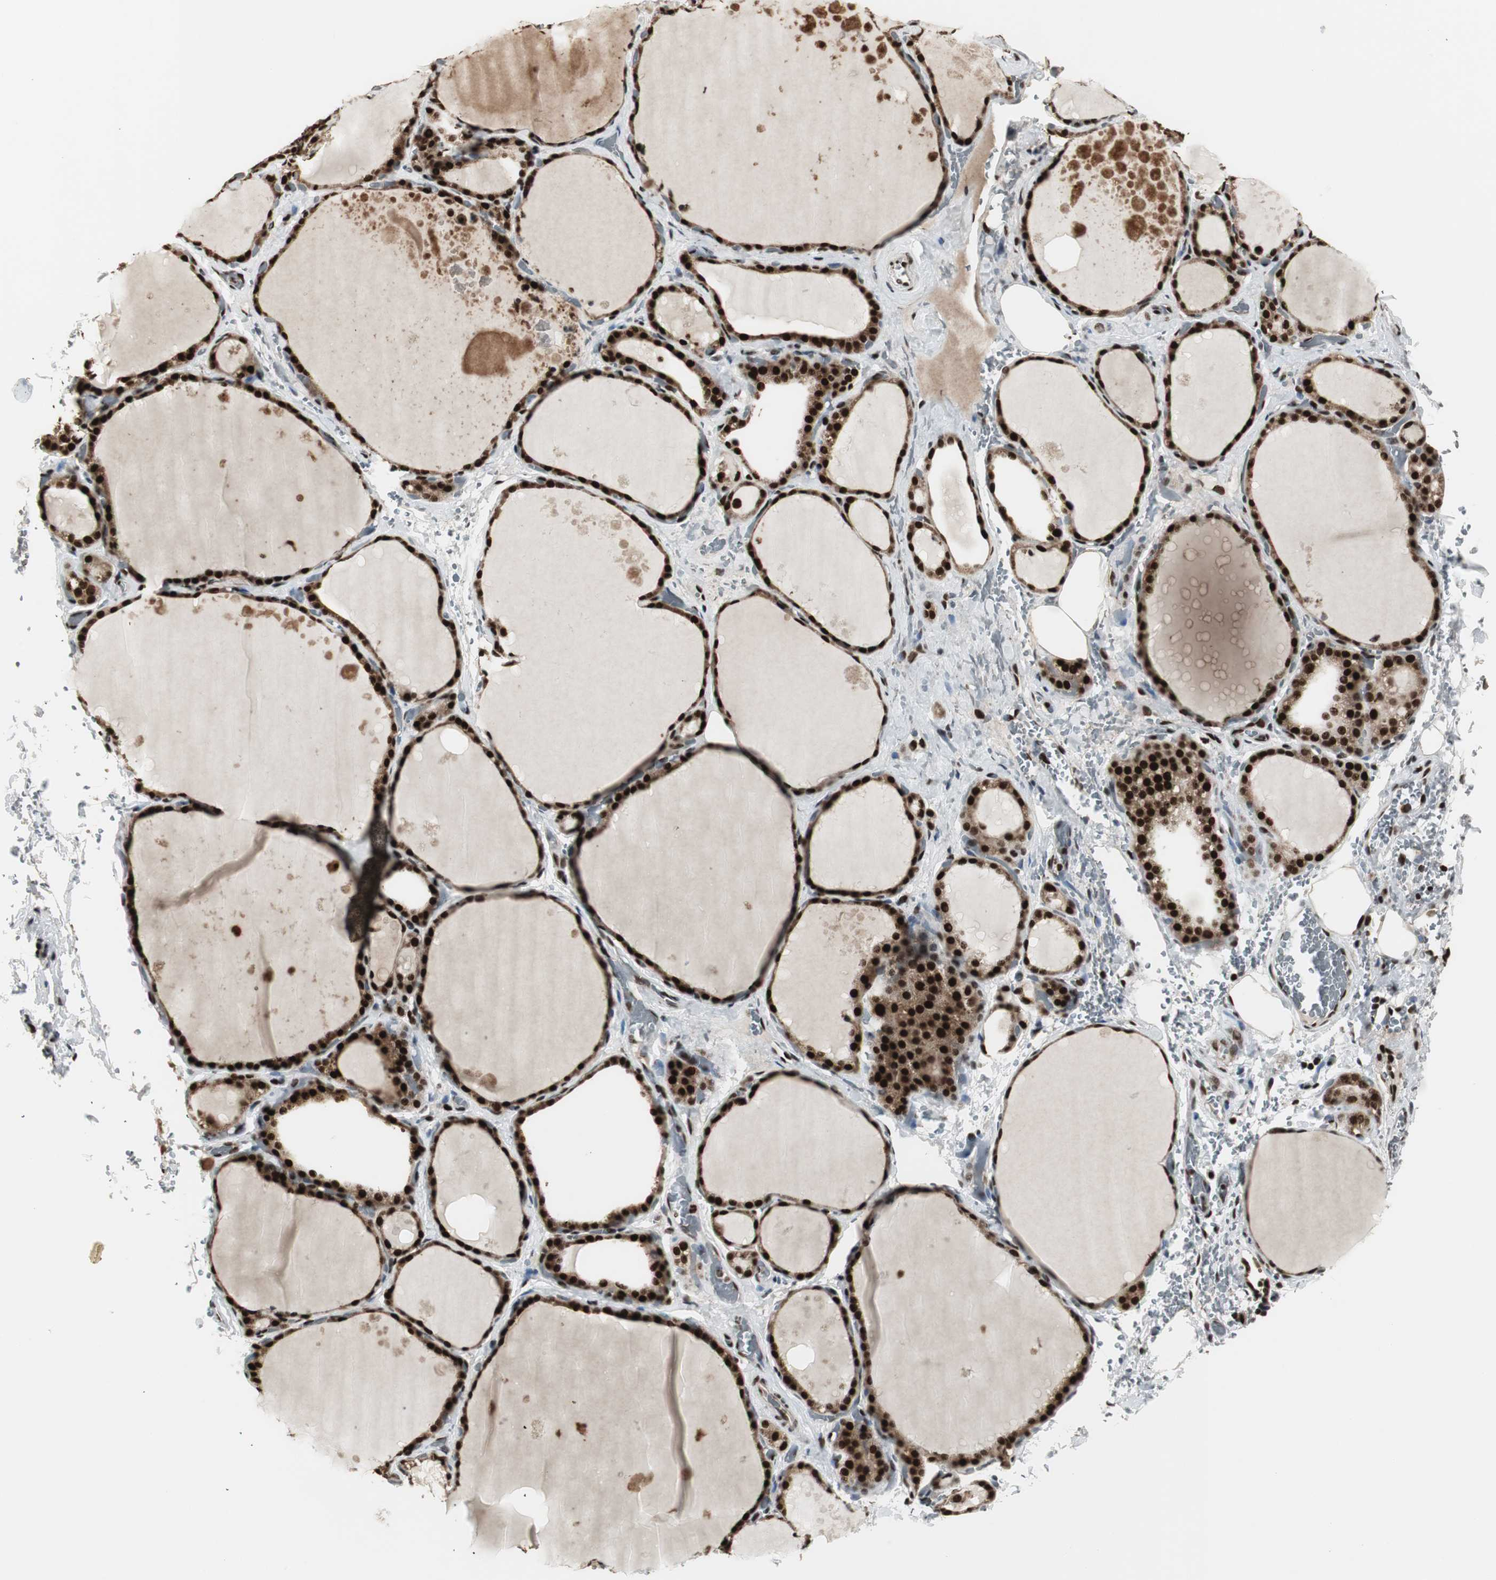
{"staining": {"intensity": "strong", "quantity": ">75%", "location": "cytoplasmic/membranous,nuclear"}, "tissue": "thyroid gland", "cell_type": "Glandular cells", "image_type": "normal", "snomed": [{"axis": "morphology", "description": "Normal tissue, NOS"}, {"axis": "topography", "description": "Thyroid gland"}], "caption": "Immunohistochemistry (IHC) histopathology image of benign thyroid gland: thyroid gland stained using IHC reveals high levels of strong protein expression localized specifically in the cytoplasmic/membranous,nuclear of glandular cells, appearing as a cytoplasmic/membranous,nuclear brown color.", "gene": "PARN", "patient": {"sex": "male", "age": 61}}